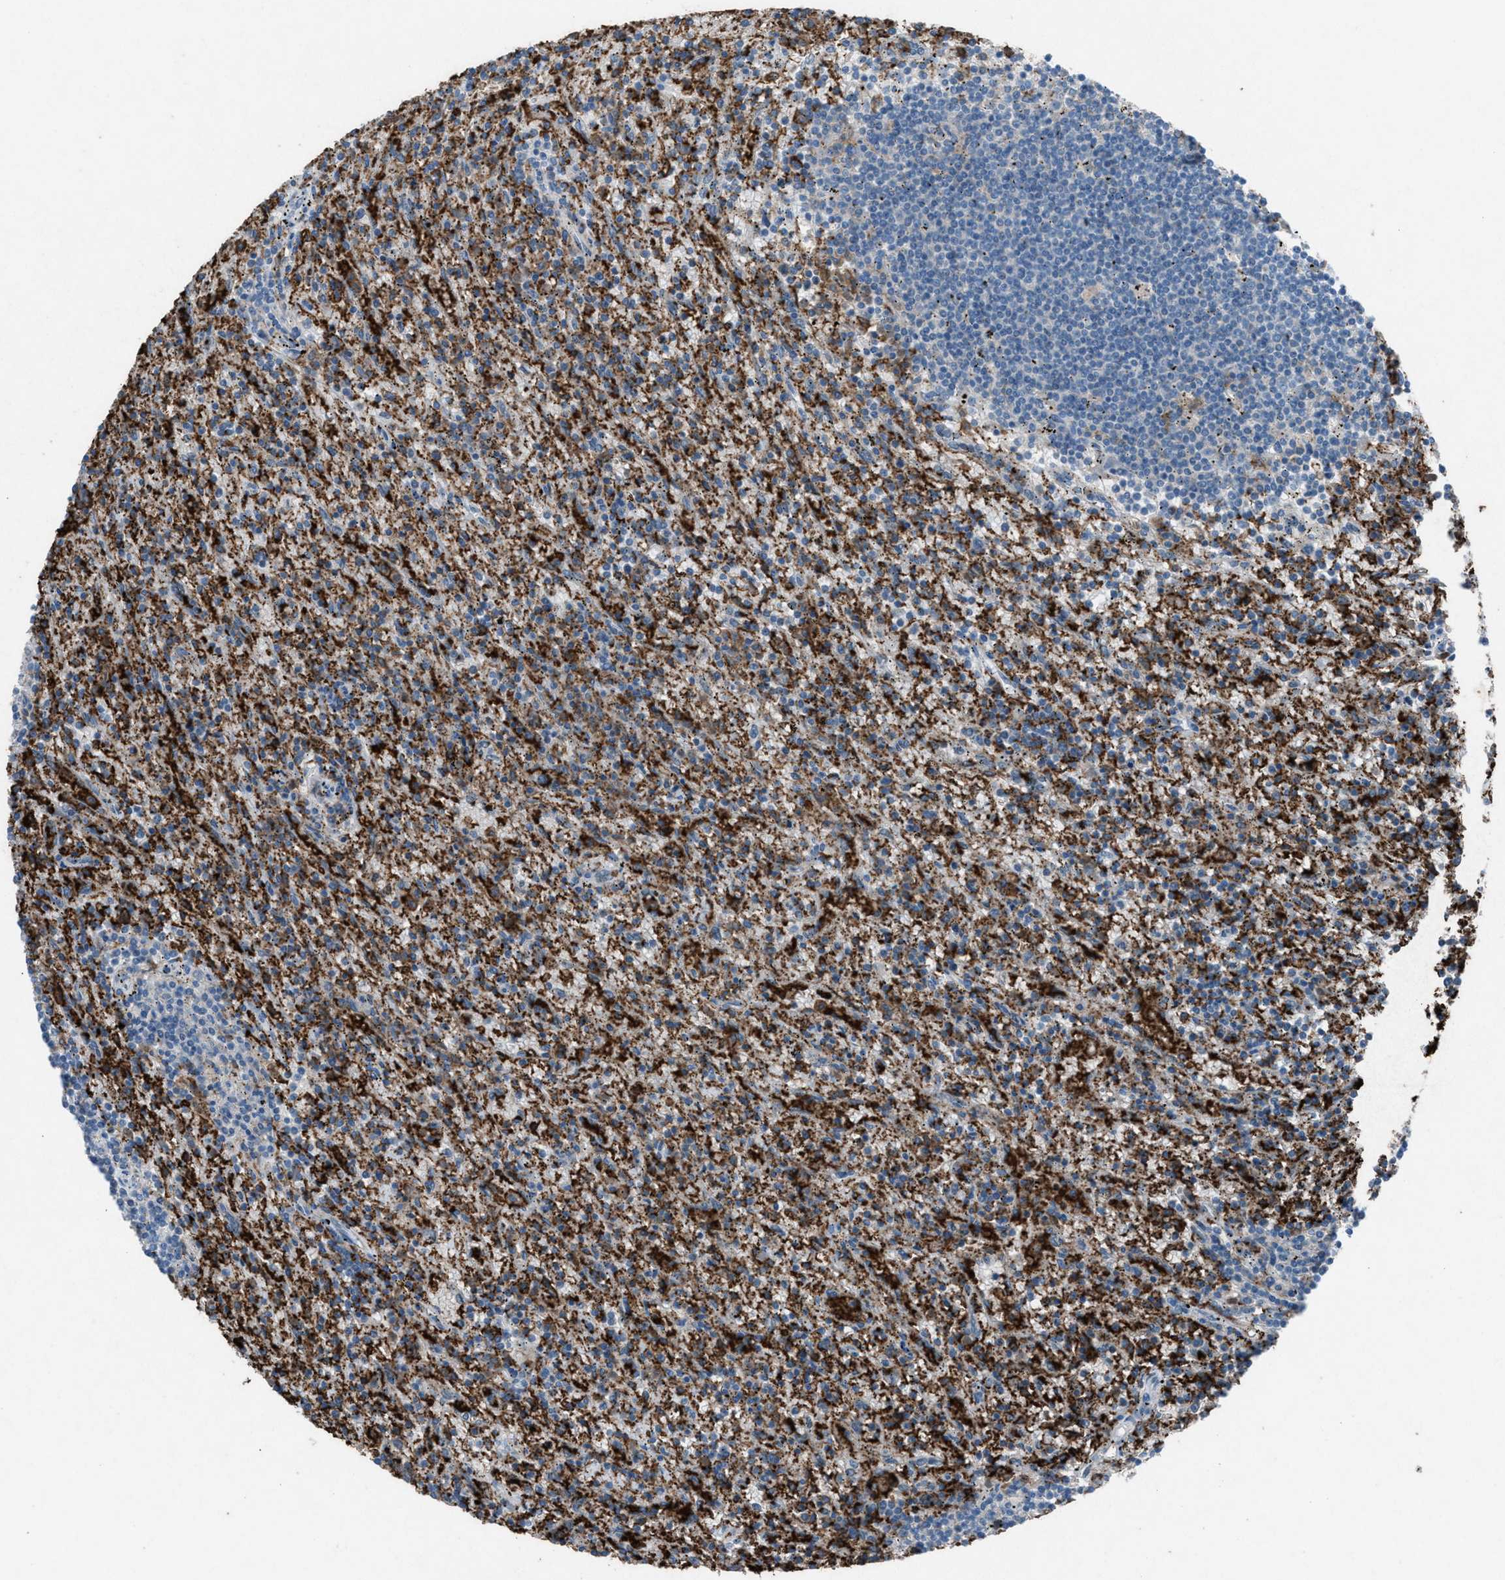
{"staining": {"intensity": "negative", "quantity": "none", "location": "none"}, "tissue": "lymphoma", "cell_type": "Tumor cells", "image_type": "cancer", "snomed": [{"axis": "morphology", "description": "Malignant lymphoma, non-Hodgkin's type, Low grade"}, {"axis": "topography", "description": "Spleen"}], "caption": "The photomicrograph shows no significant expression in tumor cells of low-grade malignant lymphoma, non-Hodgkin's type.", "gene": "FCER1G", "patient": {"sex": "male", "age": 76}}